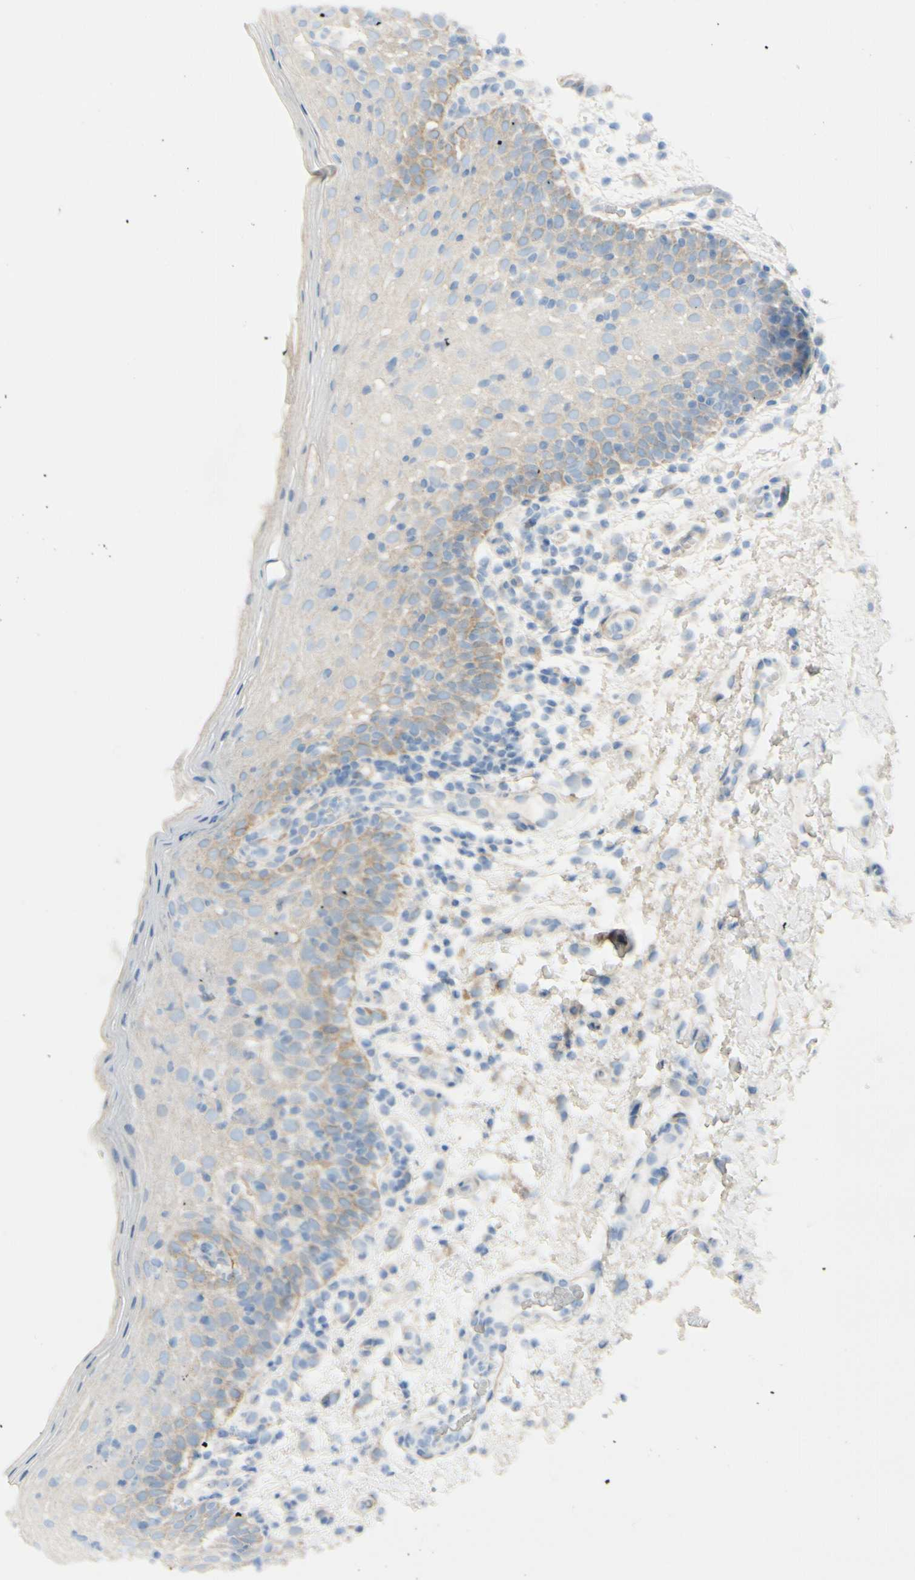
{"staining": {"intensity": "moderate", "quantity": "<25%", "location": "cytoplasmic/membranous"}, "tissue": "oral mucosa", "cell_type": "Squamous epithelial cells", "image_type": "normal", "snomed": [{"axis": "morphology", "description": "Normal tissue, NOS"}, {"axis": "morphology", "description": "Squamous cell carcinoma, NOS"}, {"axis": "topography", "description": "Skeletal muscle"}, {"axis": "topography", "description": "Oral tissue"}], "caption": "The photomicrograph displays staining of unremarkable oral mucosa, revealing moderate cytoplasmic/membranous protein positivity (brown color) within squamous epithelial cells.", "gene": "FHL2", "patient": {"sex": "male", "age": 71}}